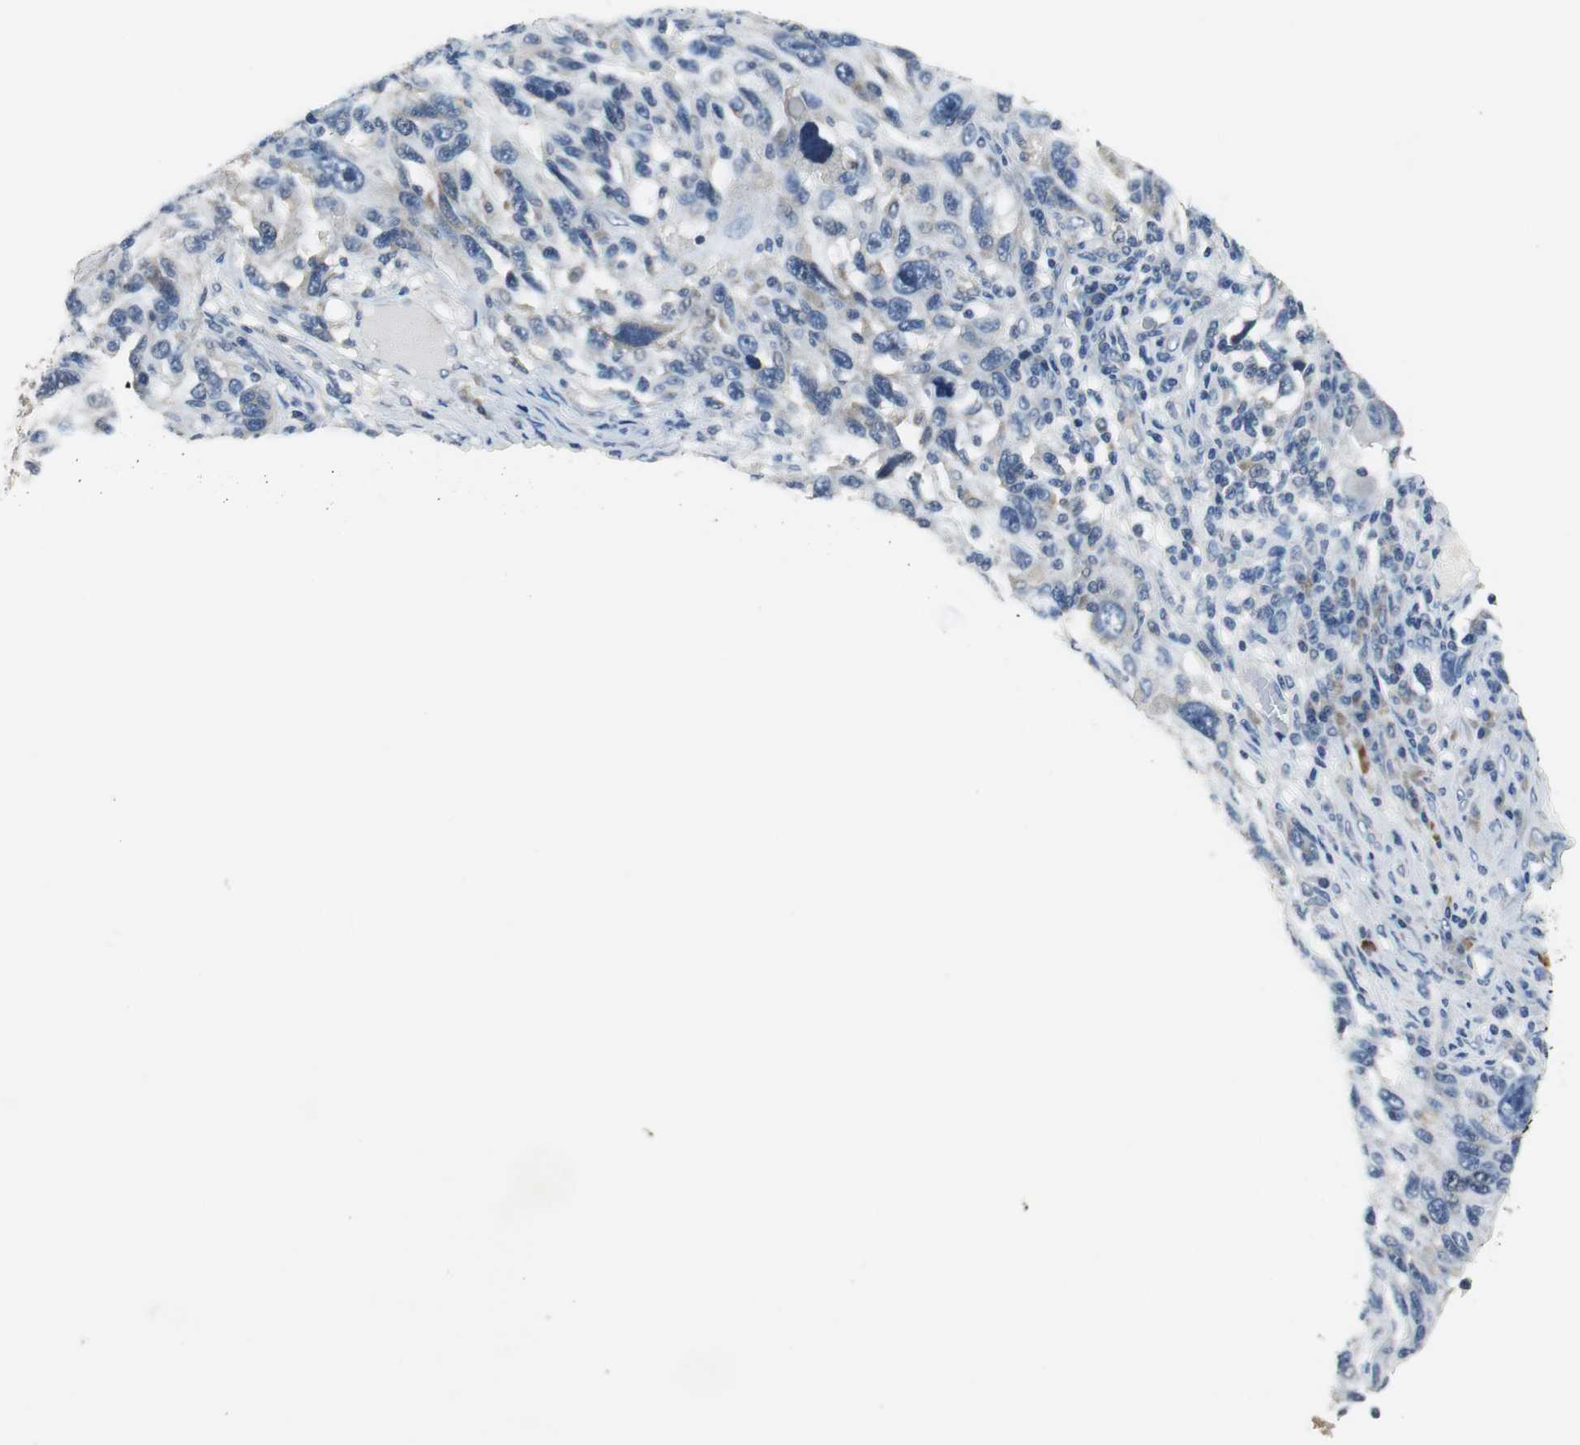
{"staining": {"intensity": "negative", "quantity": "none", "location": "none"}, "tissue": "melanoma", "cell_type": "Tumor cells", "image_type": "cancer", "snomed": [{"axis": "morphology", "description": "Malignant melanoma, NOS"}, {"axis": "topography", "description": "Skin"}], "caption": "This image is of melanoma stained with IHC to label a protein in brown with the nuclei are counter-stained blue. There is no staining in tumor cells.", "gene": "MTIF2", "patient": {"sex": "male", "age": 53}}